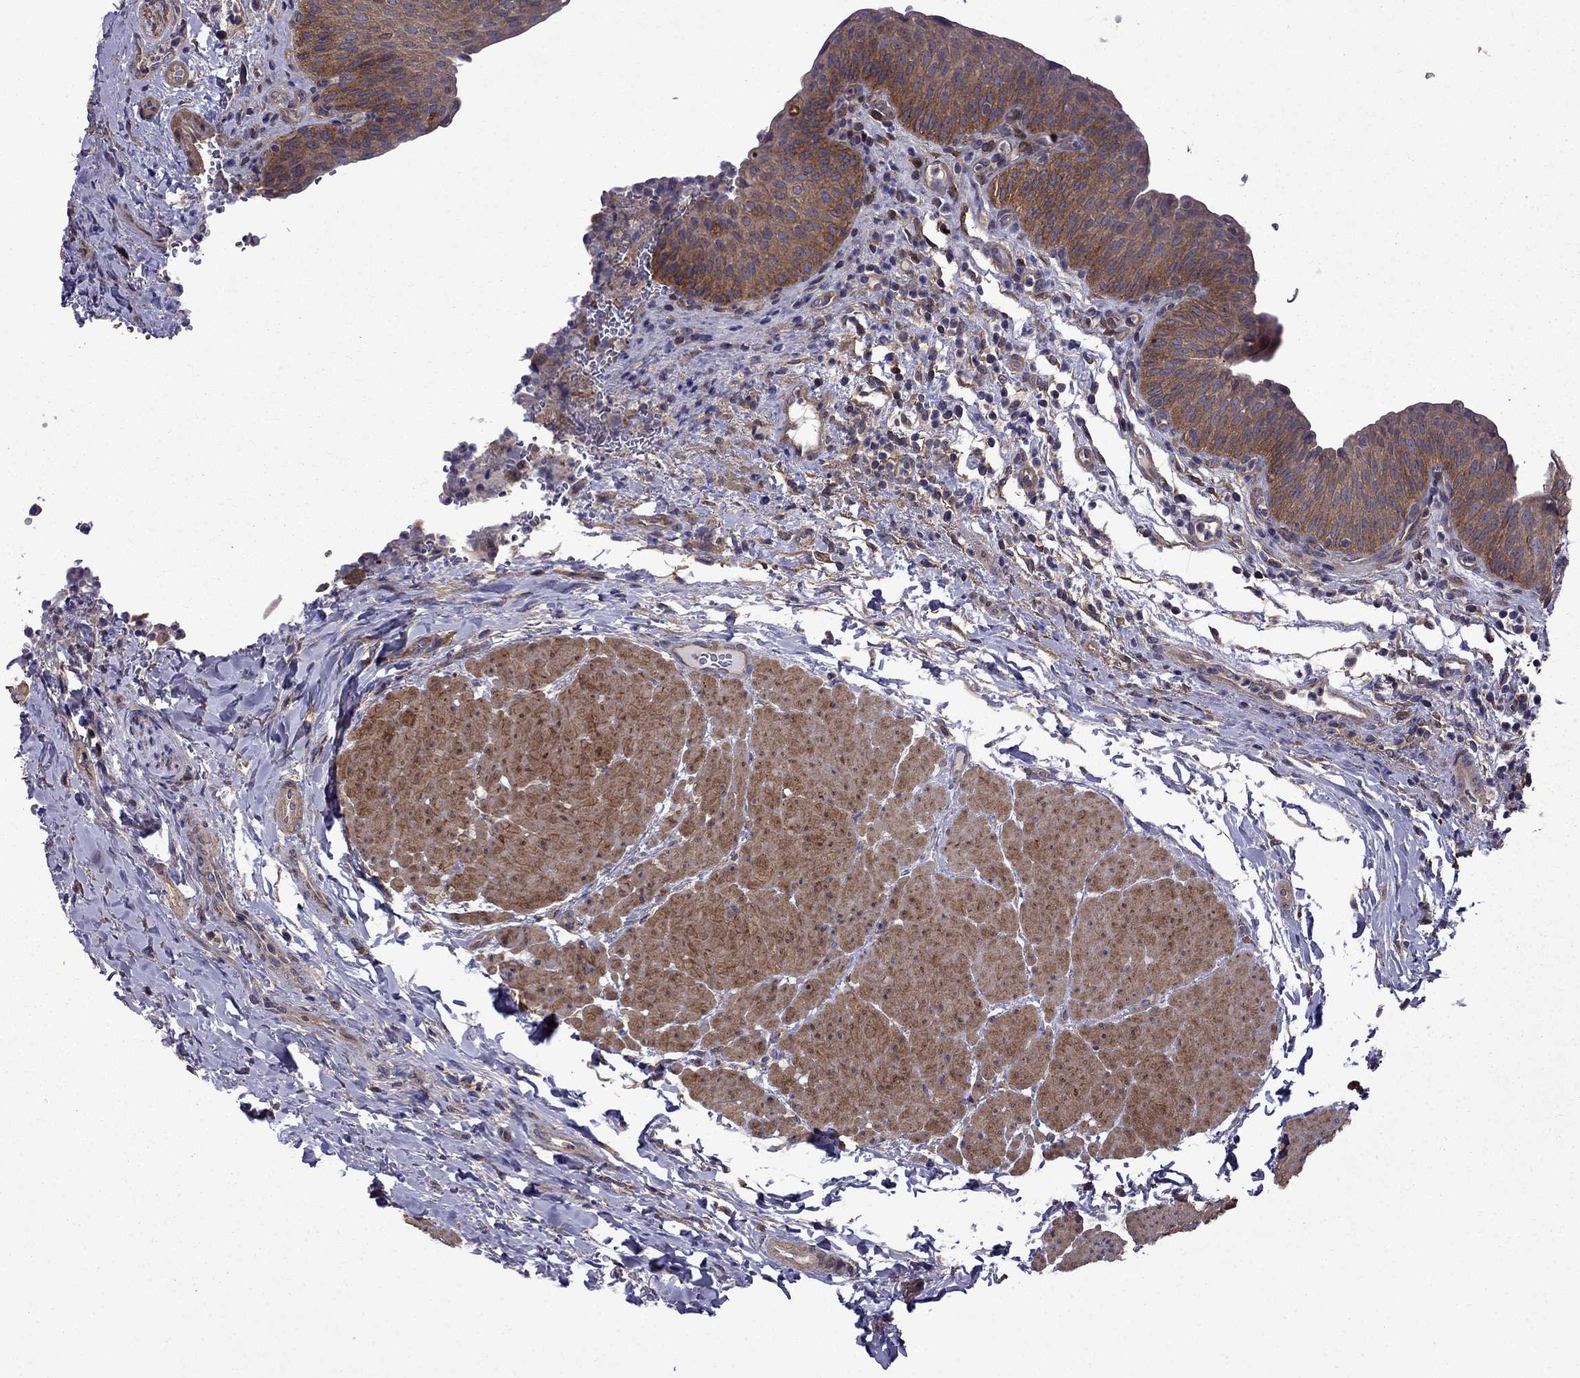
{"staining": {"intensity": "strong", "quantity": "25%-75%", "location": "cytoplasmic/membranous"}, "tissue": "urinary bladder", "cell_type": "Urothelial cells", "image_type": "normal", "snomed": [{"axis": "morphology", "description": "Normal tissue, NOS"}, {"axis": "topography", "description": "Urinary bladder"}], "caption": "A high-resolution image shows immunohistochemistry (IHC) staining of unremarkable urinary bladder, which demonstrates strong cytoplasmic/membranous positivity in approximately 25%-75% of urothelial cells. (Stains: DAB (3,3'-diaminobenzidine) in brown, nuclei in blue, Microscopy: brightfield microscopy at high magnification).", "gene": "ITGB1", "patient": {"sex": "male", "age": 66}}